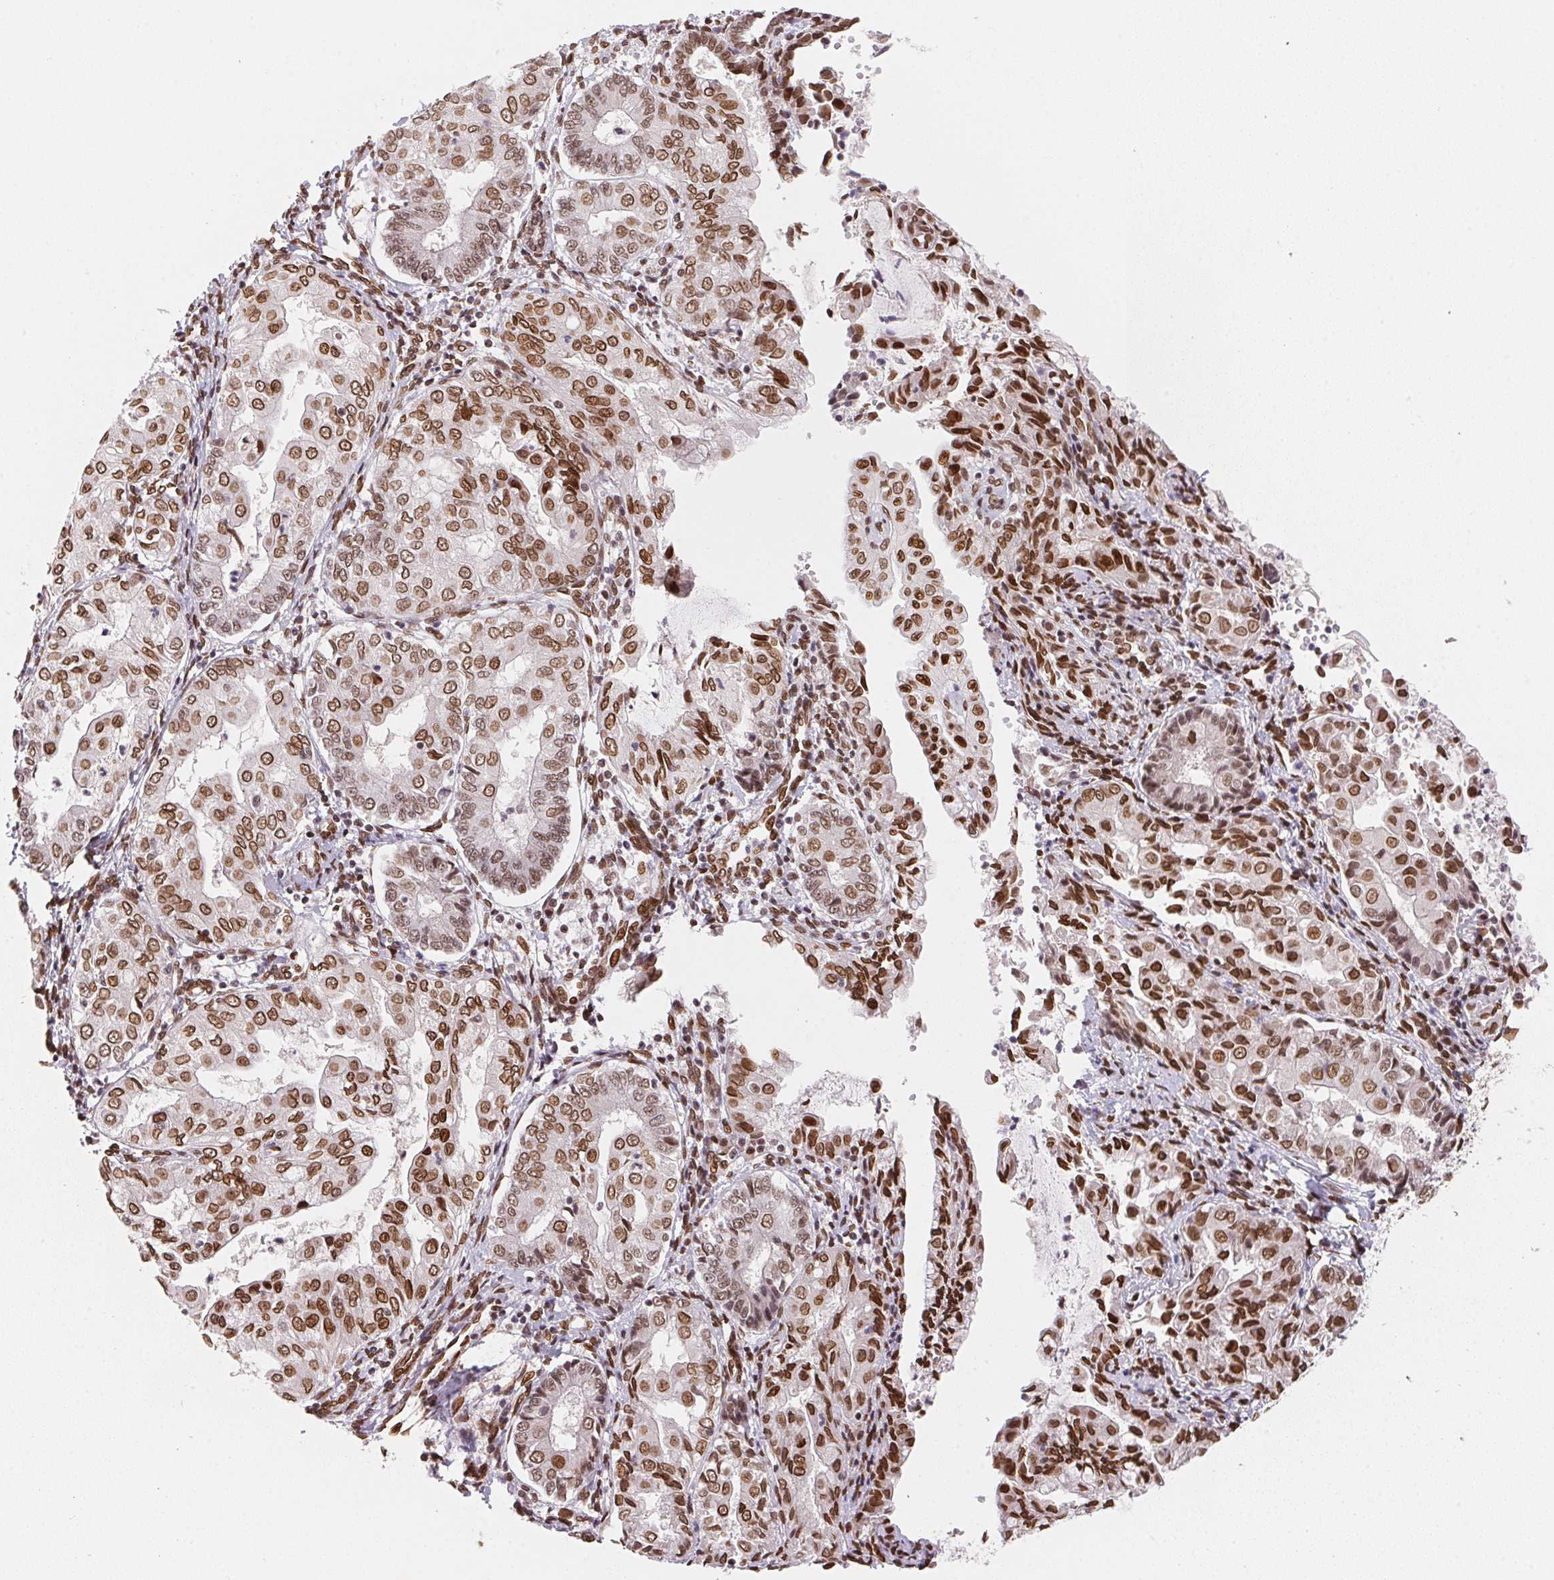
{"staining": {"intensity": "strong", "quantity": ">75%", "location": "cytoplasmic/membranous,nuclear"}, "tissue": "endometrial cancer", "cell_type": "Tumor cells", "image_type": "cancer", "snomed": [{"axis": "morphology", "description": "Adenocarcinoma, NOS"}, {"axis": "topography", "description": "Endometrium"}], "caption": "This image reveals immunohistochemistry staining of endometrial cancer (adenocarcinoma), with high strong cytoplasmic/membranous and nuclear staining in approximately >75% of tumor cells.", "gene": "SAP30BP", "patient": {"sex": "female", "age": 68}}